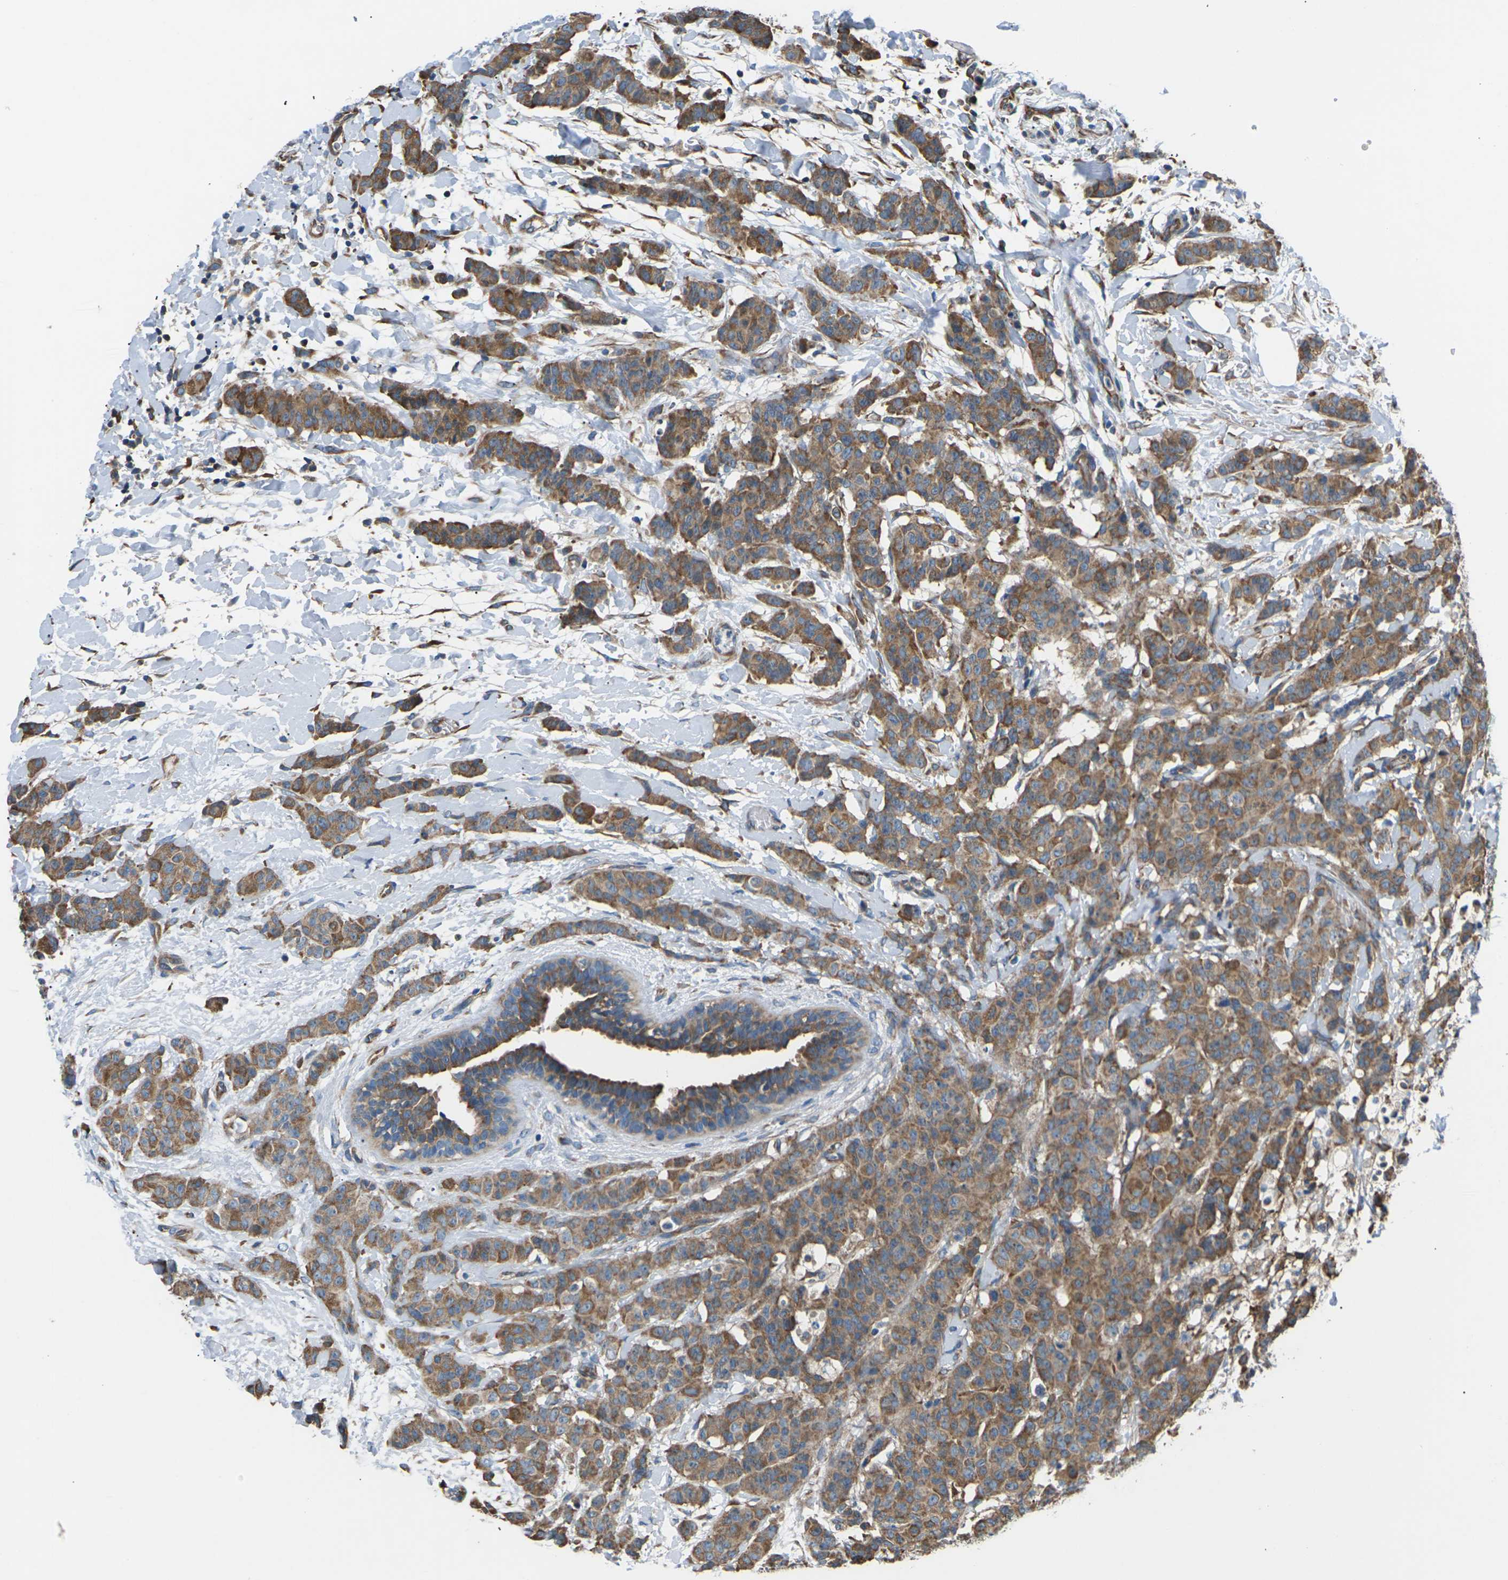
{"staining": {"intensity": "moderate", "quantity": ">75%", "location": "cytoplasmic/membranous"}, "tissue": "breast cancer", "cell_type": "Tumor cells", "image_type": "cancer", "snomed": [{"axis": "morphology", "description": "Normal tissue, NOS"}, {"axis": "morphology", "description": "Duct carcinoma"}, {"axis": "topography", "description": "Breast"}], "caption": "The histopathology image displays staining of breast cancer (intraductal carcinoma), revealing moderate cytoplasmic/membranous protein positivity (brown color) within tumor cells. (DAB (3,3'-diaminobenzidine) = brown stain, brightfield microscopy at high magnification).", "gene": "KLHDC8B", "patient": {"sex": "female", "age": 40}}